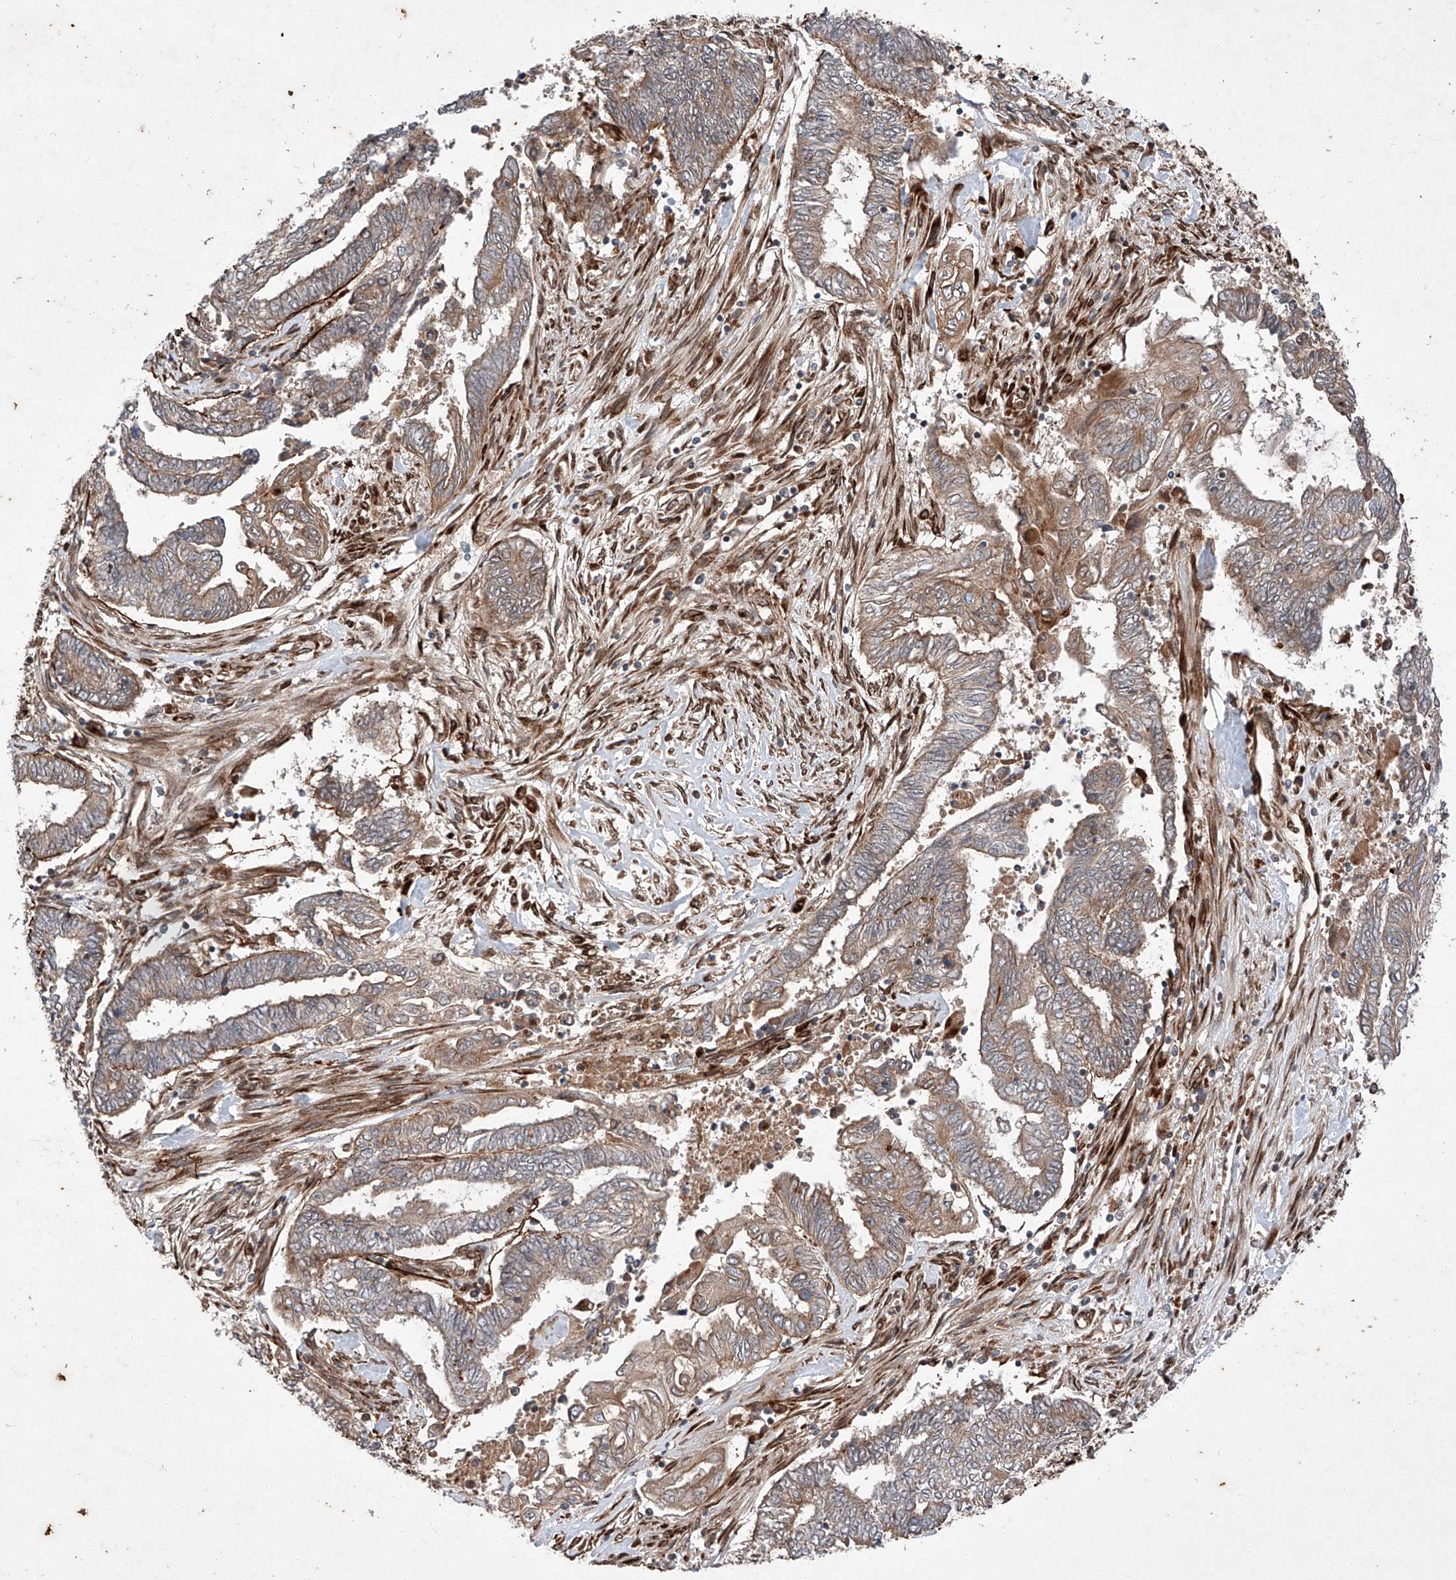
{"staining": {"intensity": "weak", "quantity": "25%-75%", "location": "cytoplasmic/membranous"}, "tissue": "endometrial cancer", "cell_type": "Tumor cells", "image_type": "cancer", "snomed": [{"axis": "morphology", "description": "Adenocarcinoma, NOS"}, {"axis": "topography", "description": "Uterus"}, {"axis": "topography", "description": "Endometrium"}], "caption": "Immunohistochemistry (IHC) image of neoplastic tissue: endometrial adenocarcinoma stained using immunohistochemistry (IHC) reveals low levels of weak protein expression localized specifically in the cytoplasmic/membranous of tumor cells, appearing as a cytoplasmic/membranous brown color.", "gene": "ZFP28", "patient": {"sex": "female", "age": 70}}